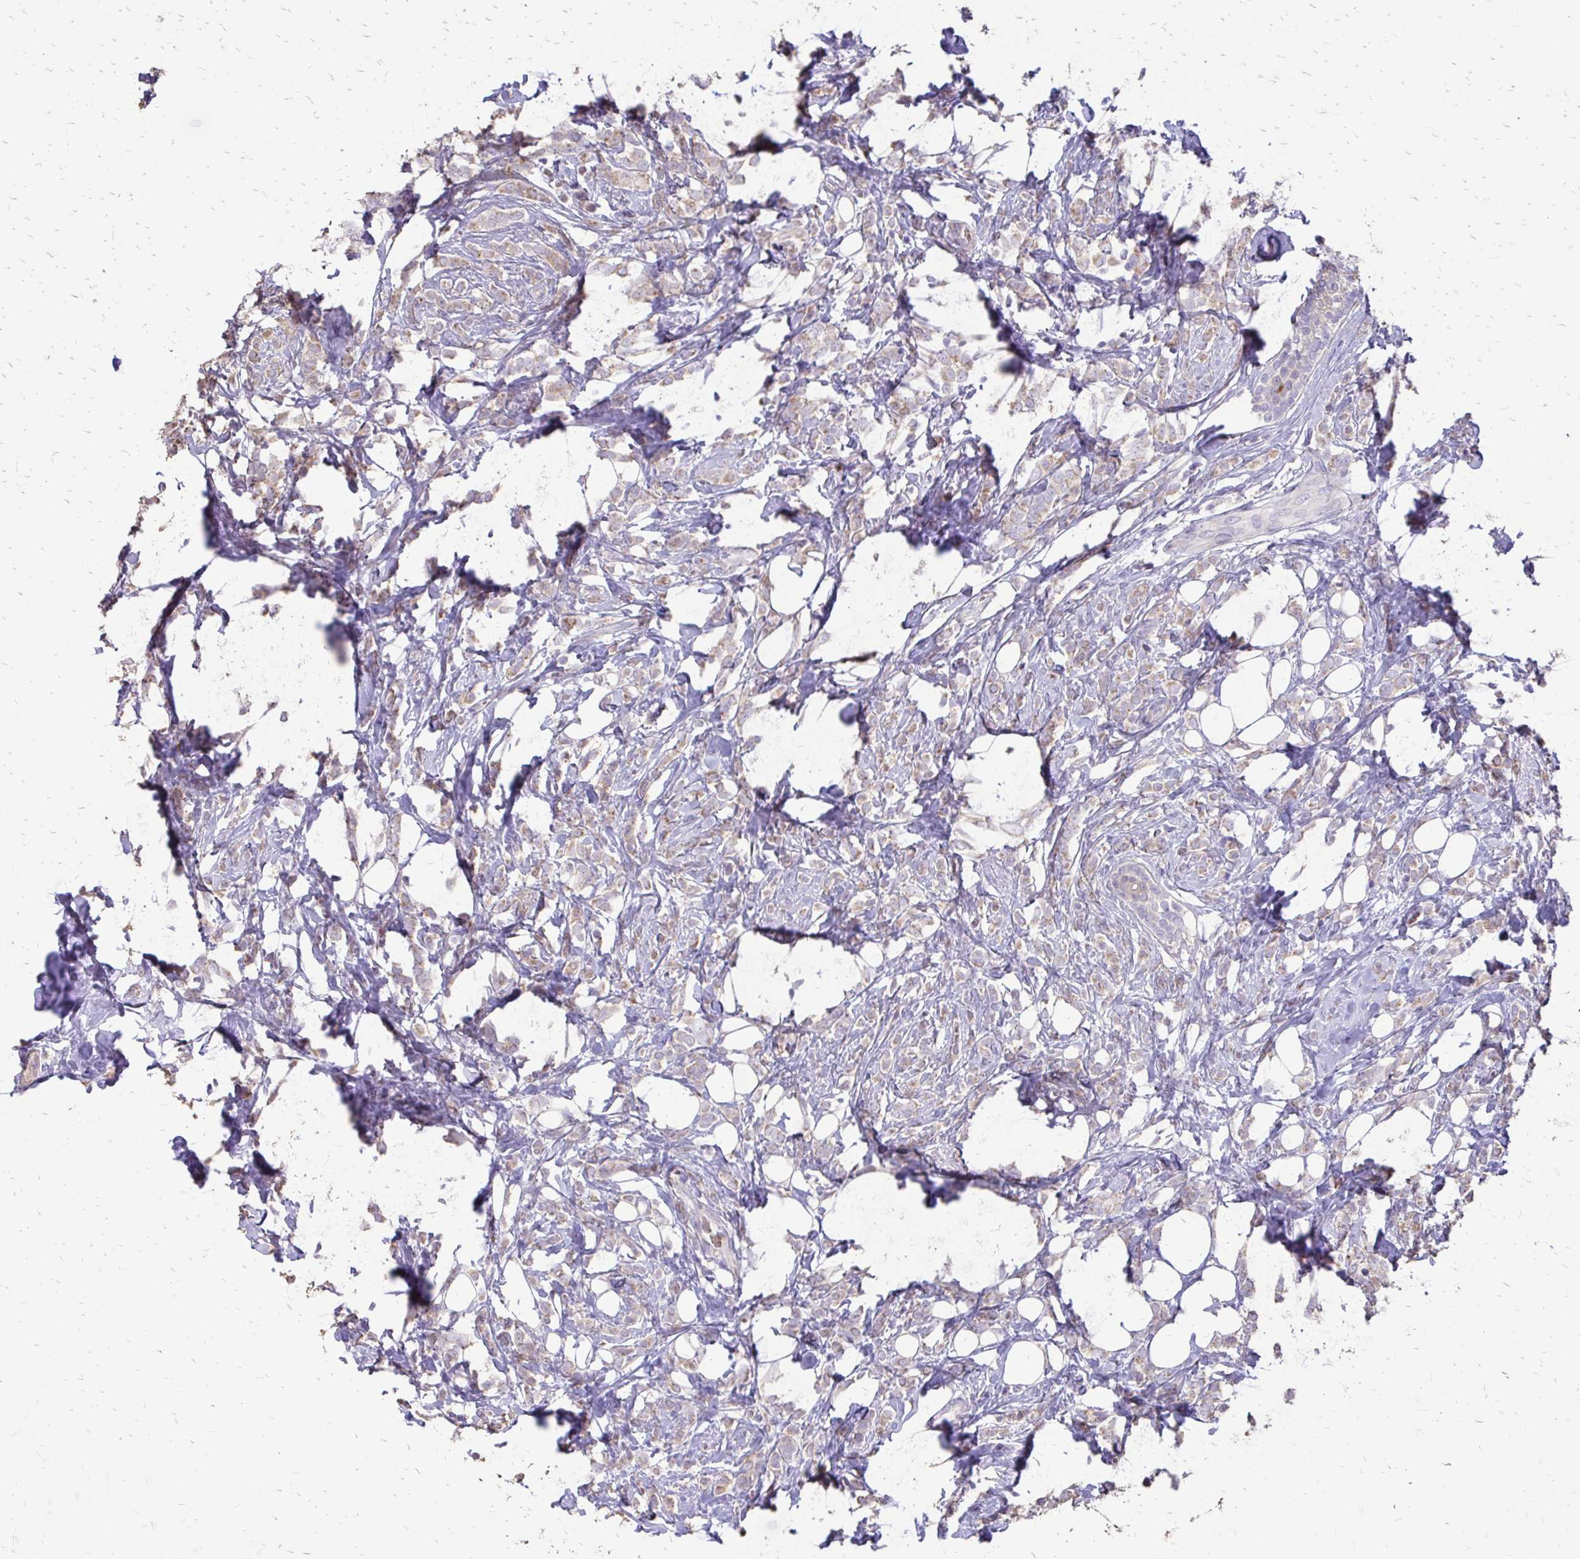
{"staining": {"intensity": "negative", "quantity": "none", "location": "none"}, "tissue": "breast cancer", "cell_type": "Tumor cells", "image_type": "cancer", "snomed": [{"axis": "morphology", "description": "Lobular carcinoma"}, {"axis": "topography", "description": "Breast"}], "caption": "IHC of breast lobular carcinoma reveals no expression in tumor cells.", "gene": "MYORG", "patient": {"sex": "female", "age": 49}}